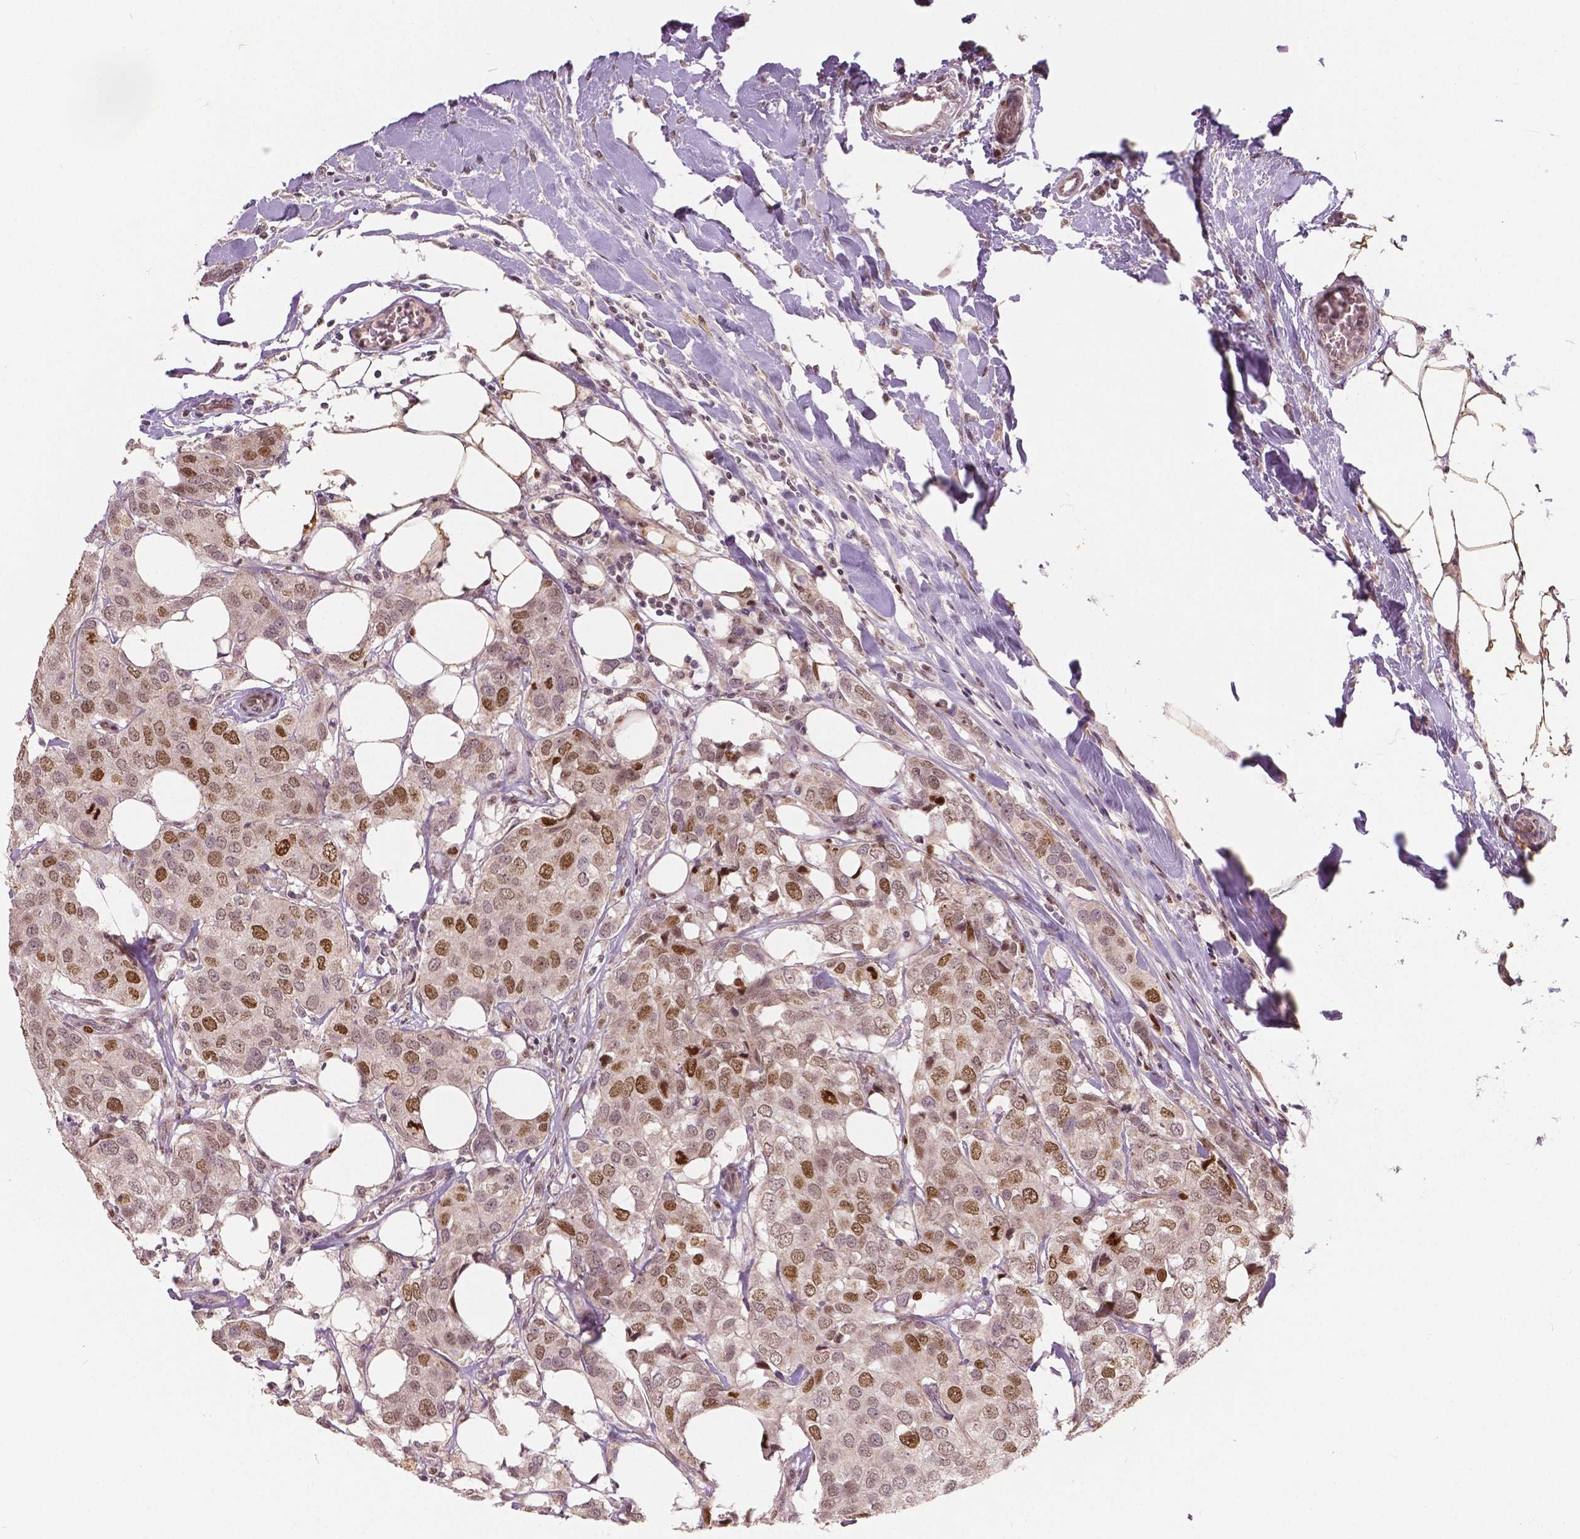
{"staining": {"intensity": "moderate", "quantity": ">75%", "location": "nuclear"}, "tissue": "breast cancer", "cell_type": "Tumor cells", "image_type": "cancer", "snomed": [{"axis": "morphology", "description": "Duct carcinoma"}, {"axis": "topography", "description": "Breast"}], "caption": "Breast cancer (invasive ductal carcinoma) tissue demonstrates moderate nuclear positivity in about >75% of tumor cells, visualized by immunohistochemistry.", "gene": "NSD2", "patient": {"sex": "female", "age": 80}}